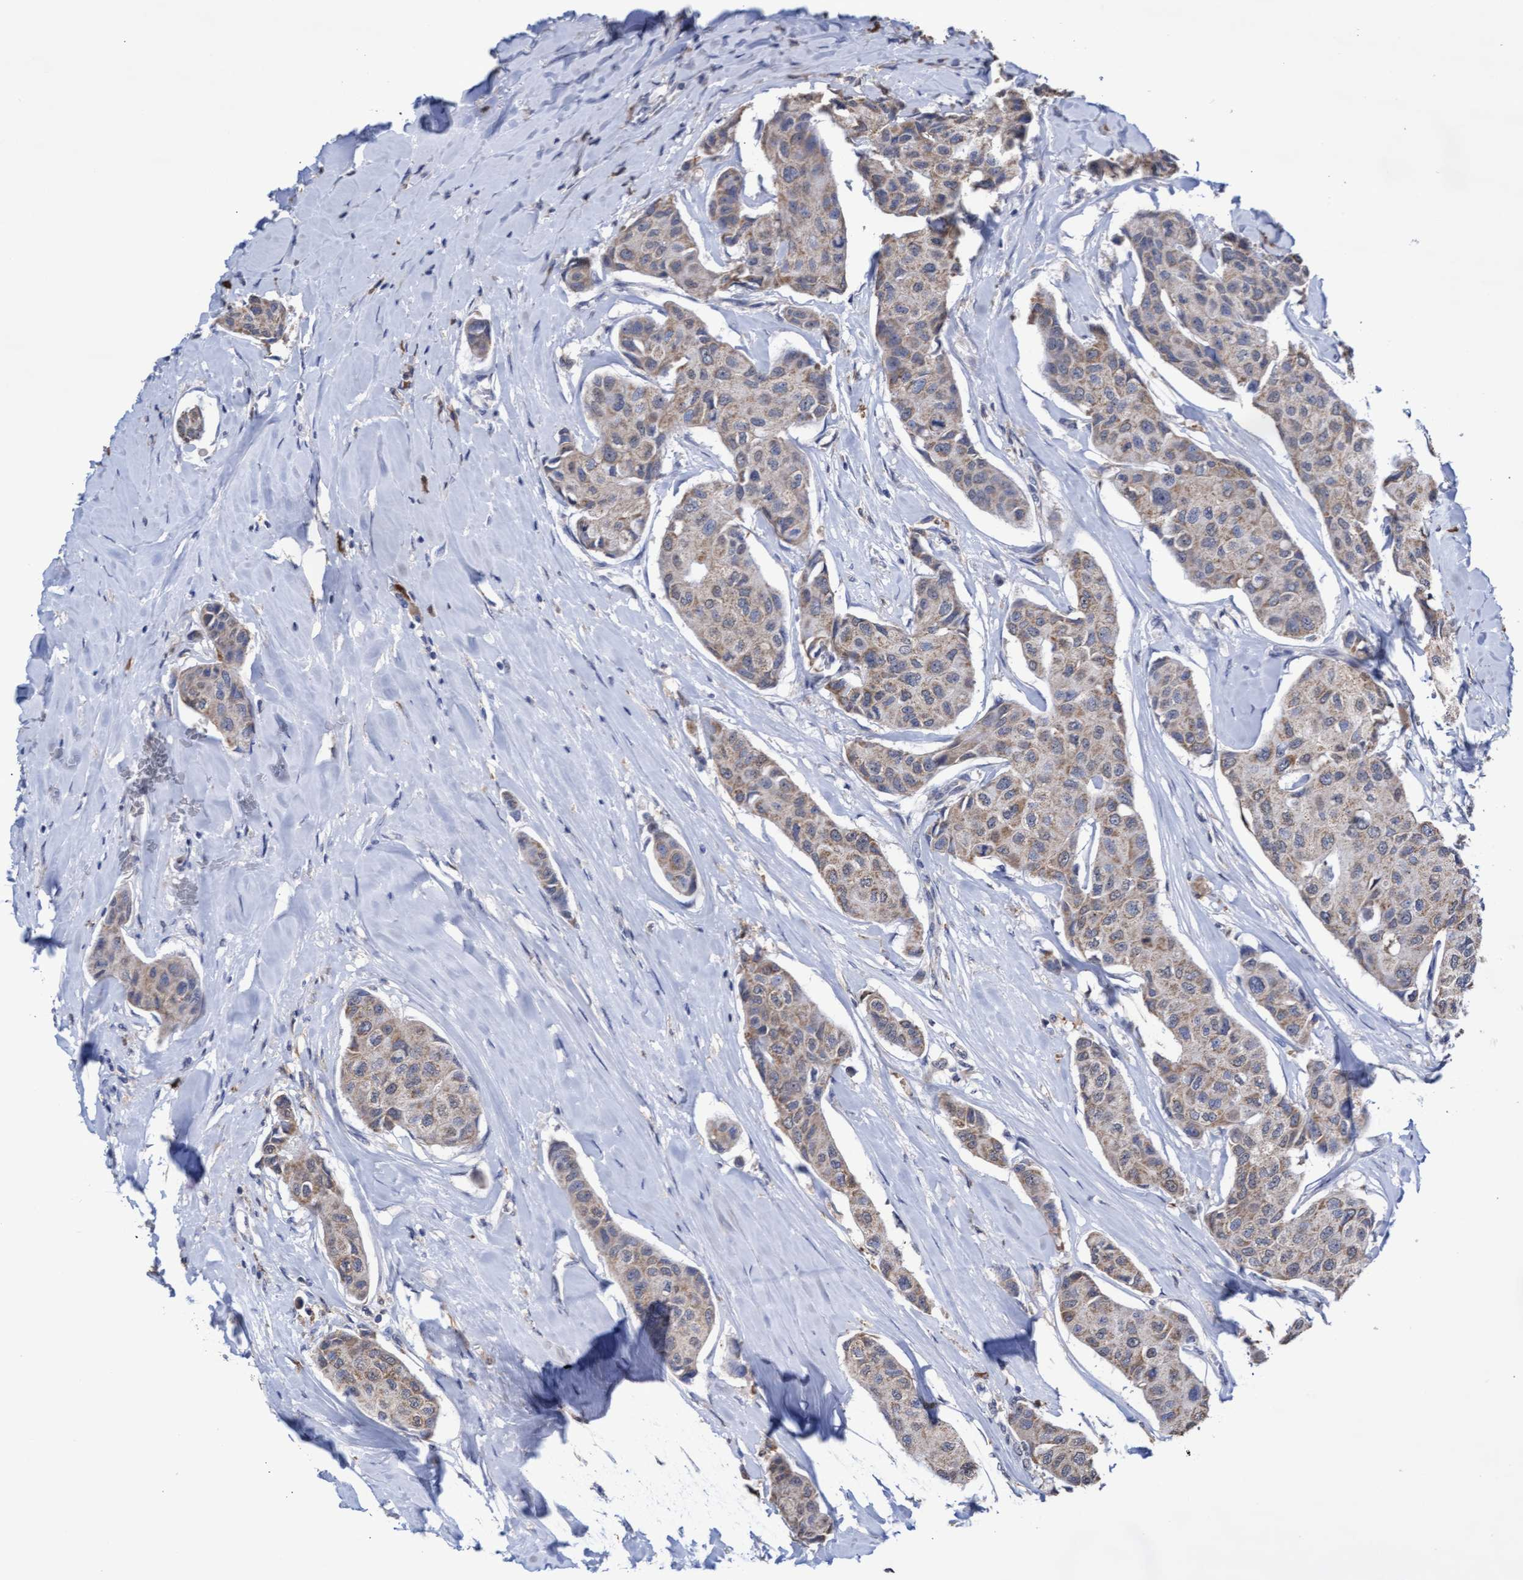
{"staining": {"intensity": "weak", "quantity": "25%-75%", "location": "cytoplasmic/membranous"}, "tissue": "breast cancer", "cell_type": "Tumor cells", "image_type": "cancer", "snomed": [{"axis": "morphology", "description": "Duct carcinoma"}, {"axis": "topography", "description": "Breast"}], "caption": "Weak cytoplasmic/membranous staining for a protein is appreciated in approximately 25%-75% of tumor cells of breast cancer (intraductal carcinoma) using IHC.", "gene": "GPR39", "patient": {"sex": "female", "age": 80}}